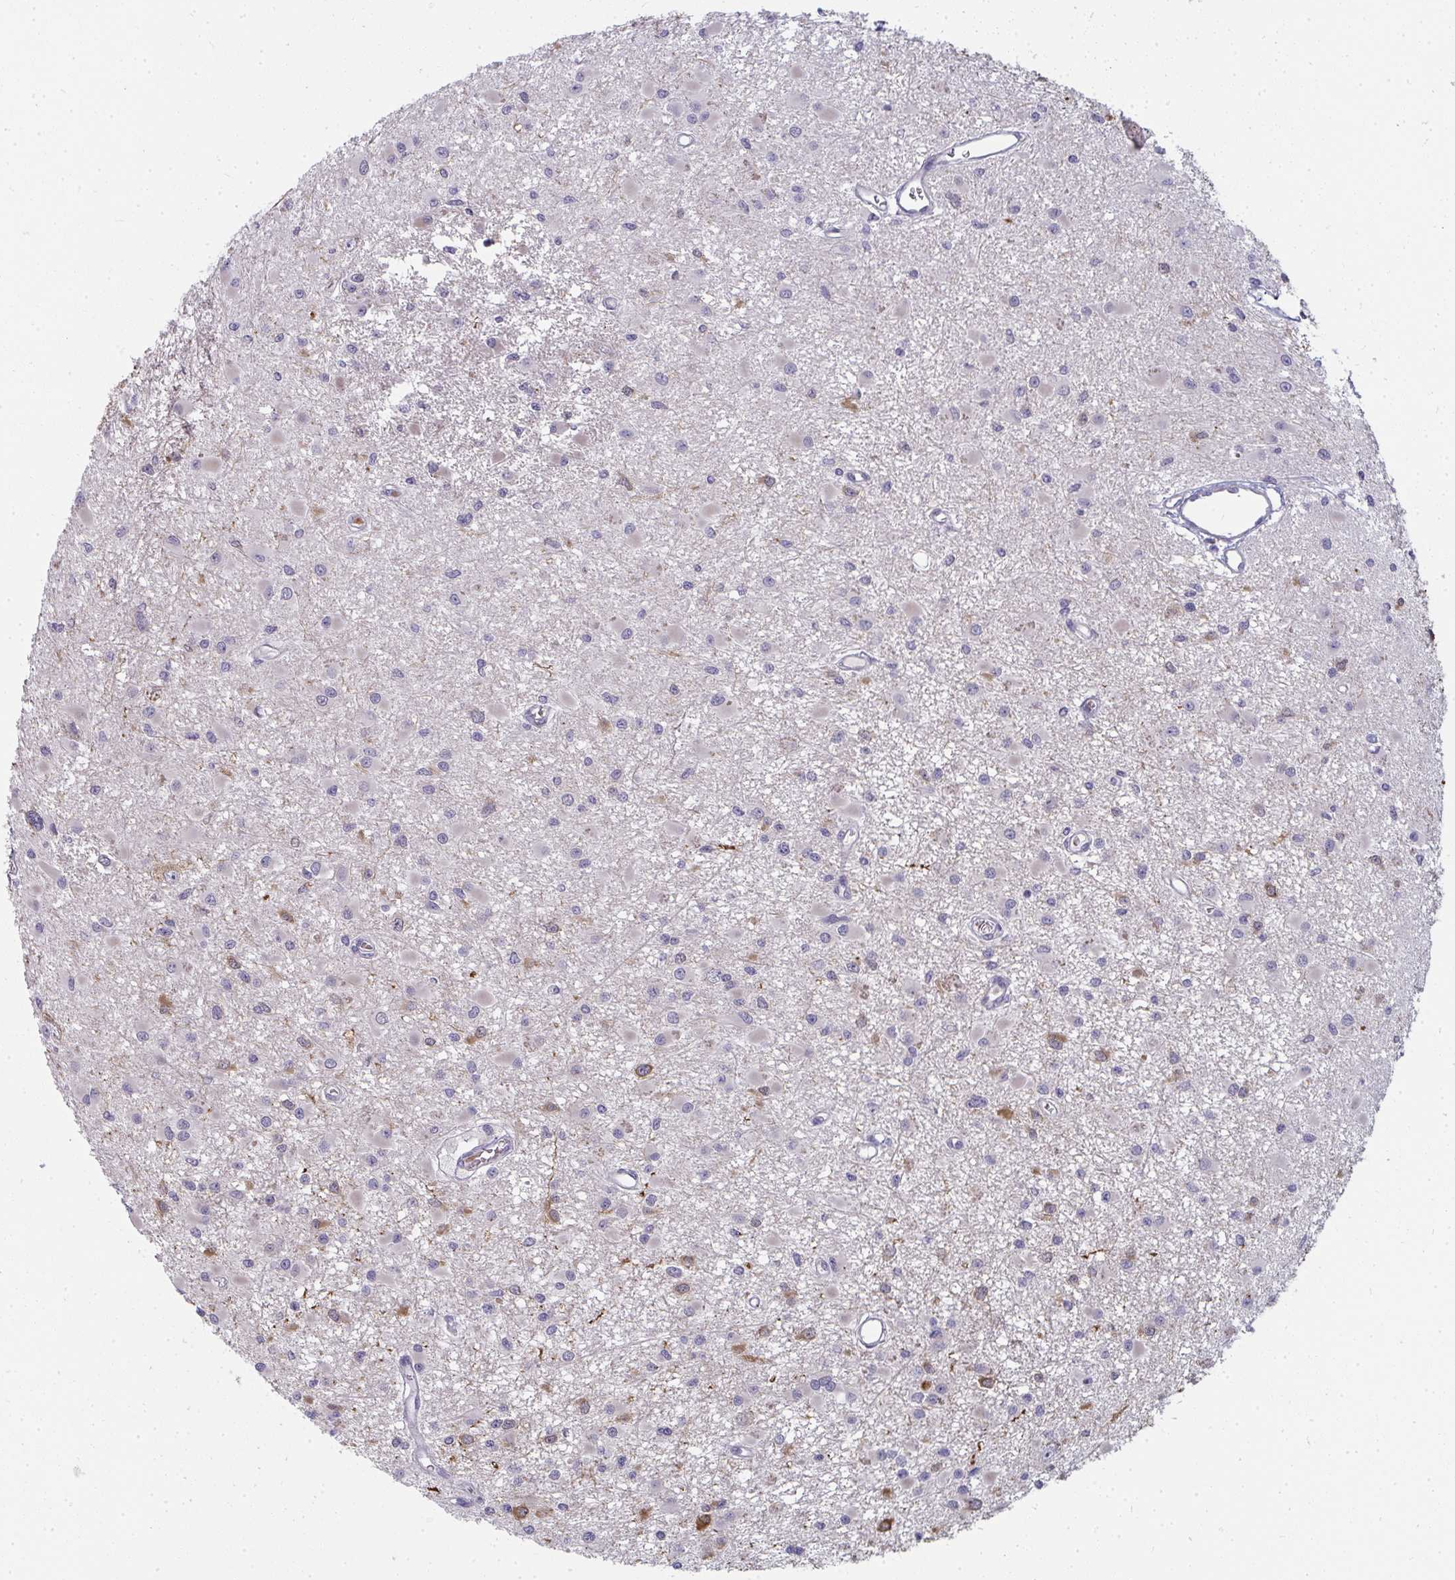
{"staining": {"intensity": "negative", "quantity": "none", "location": "none"}, "tissue": "glioma", "cell_type": "Tumor cells", "image_type": "cancer", "snomed": [{"axis": "morphology", "description": "Glioma, malignant, High grade"}, {"axis": "topography", "description": "Brain"}], "caption": "Tumor cells show no significant positivity in malignant high-grade glioma.", "gene": "SHB", "patient": {"sex": "male", "age": 54}}